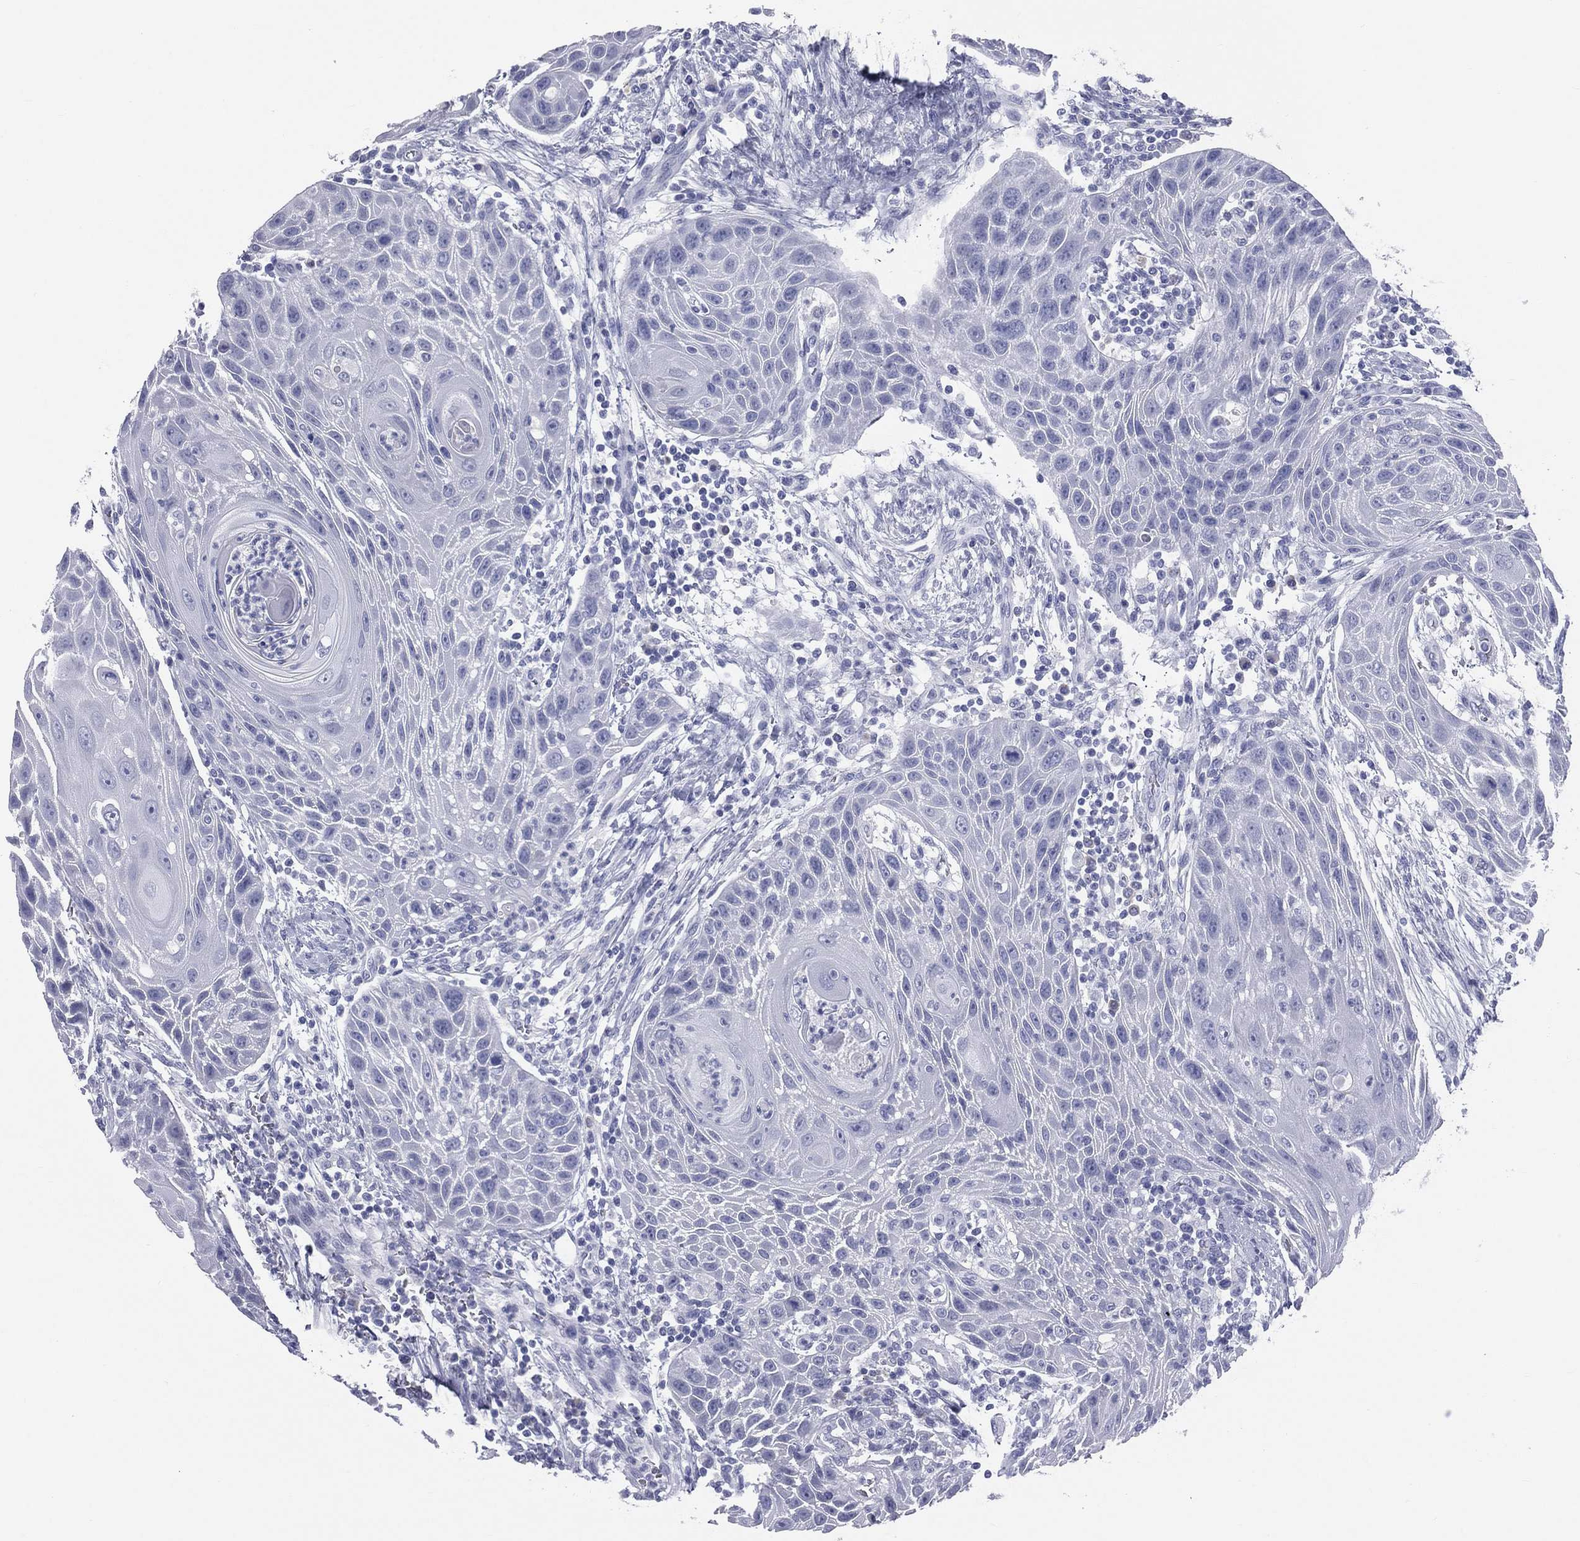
{"staining": {"intensity": "negative", "quantity": "none", "location": "none"}, "tissue": "head and neck cancer", "cell_type": "Tumor cells", "image_type": "cancer", "snomed": [{"axis": "morphology", "description": "Squamous cell carcinoma, NOS"}, {"axis": "topography", "description": "Head-Neck"}], "caption": "Tumor cells show no significant protein positivity in head and neck cancer (squamous cell carcinoma).", "gene": "MLN", "patient": {"sex": "male", "age": 69}}